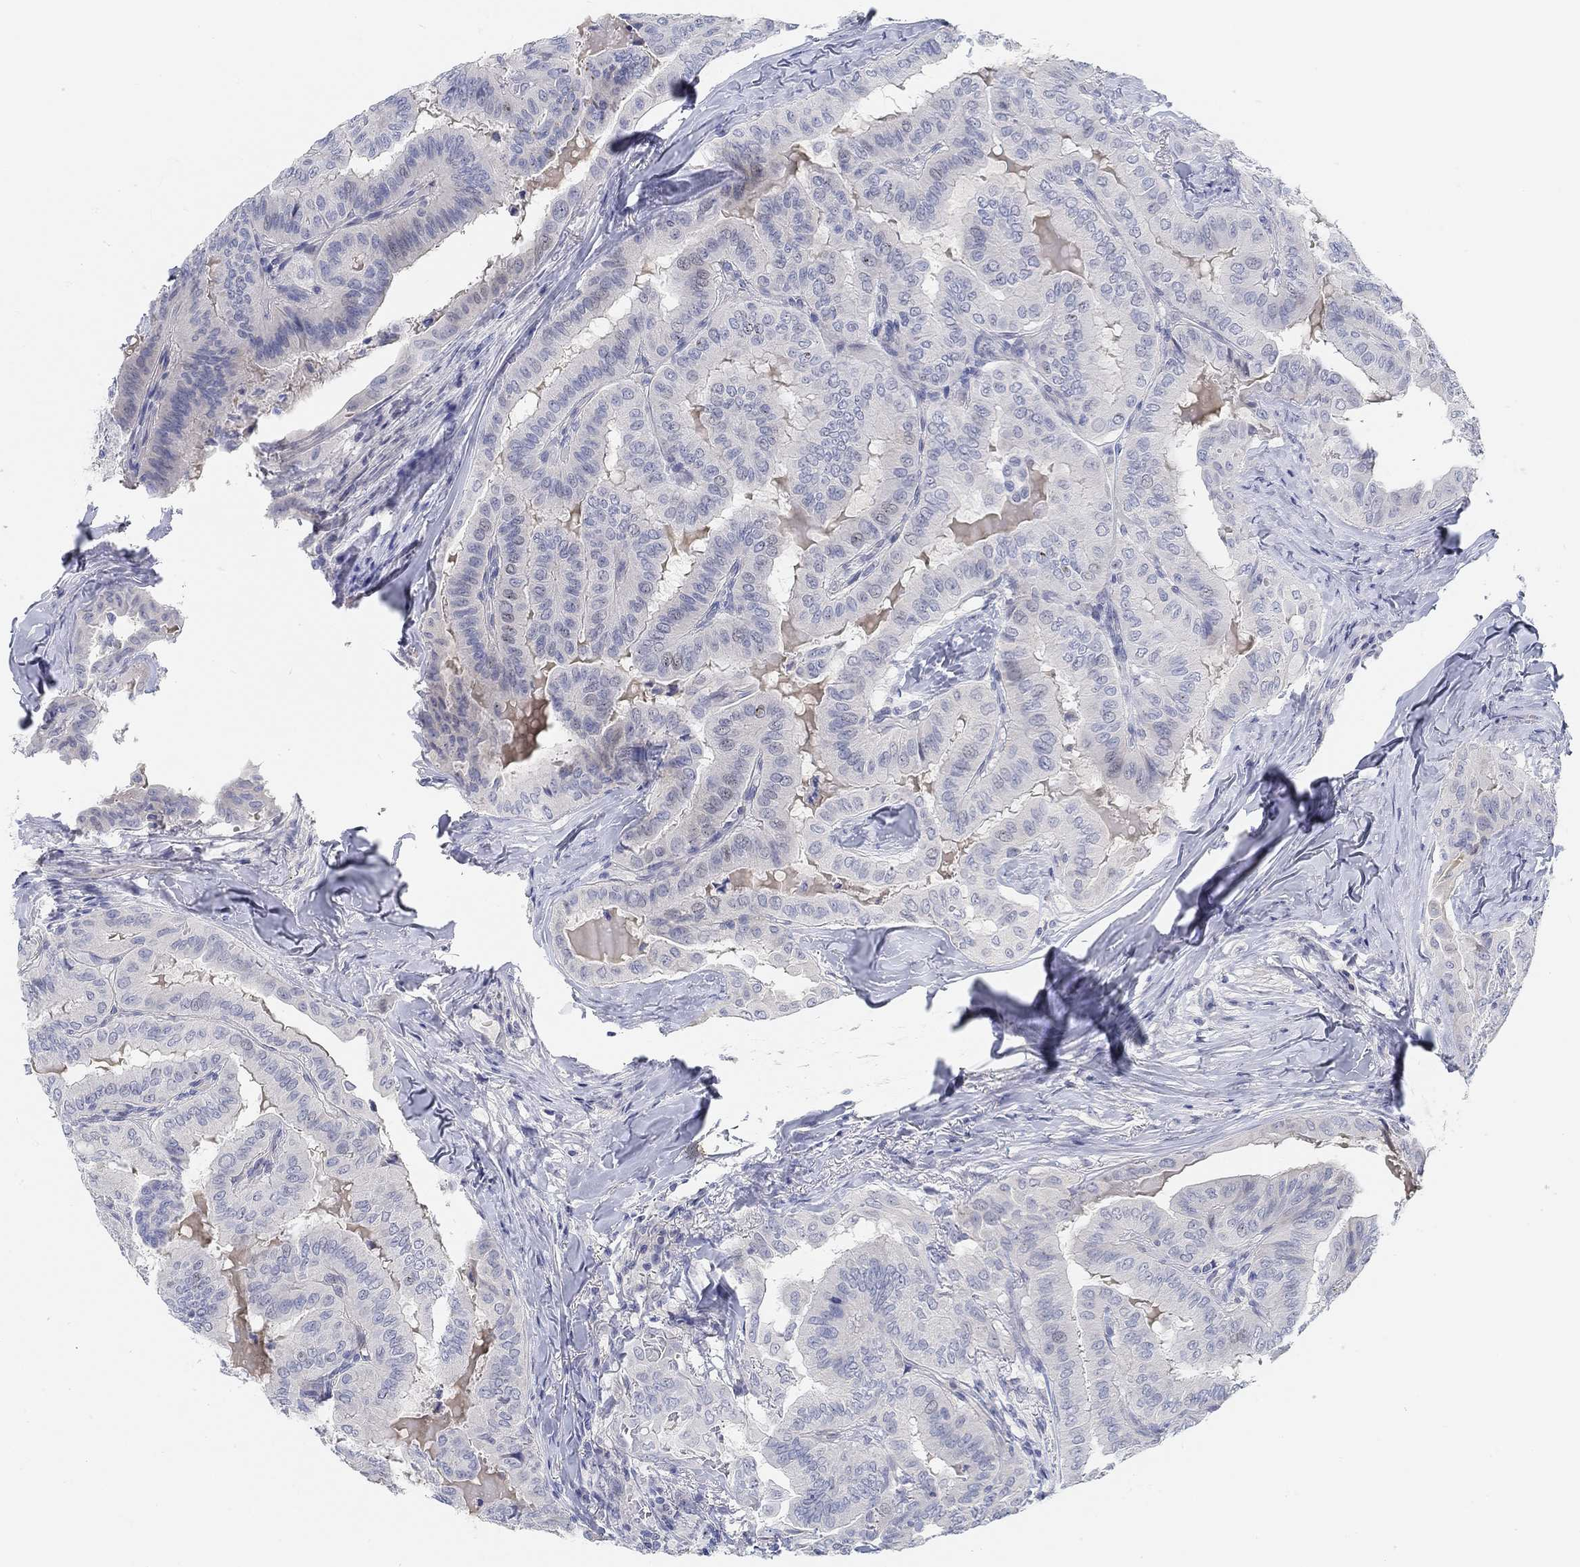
{"staining": {"intensity": "negative", "quantity": "none", "location": "none"}, "tissue": "thyroid cancer", "cell_type": "Tumor cells", "image_type": "cancer", "snomed": [{"axis": "morphology", "description": "Papillary adenocarcinoma, NOS"}, {"axis": "topography", "description": "Thyroid gland"}], "caption": "Immunohistochemistry histopathology image of neoplastic tissue: human thyroid cancer (papillary adenocarcinoma) stained with DAB demonstrates no significant protein staining in tumor cells.", "gene": "SNTG2", "patient": {"sex": "female", "age": 68}}